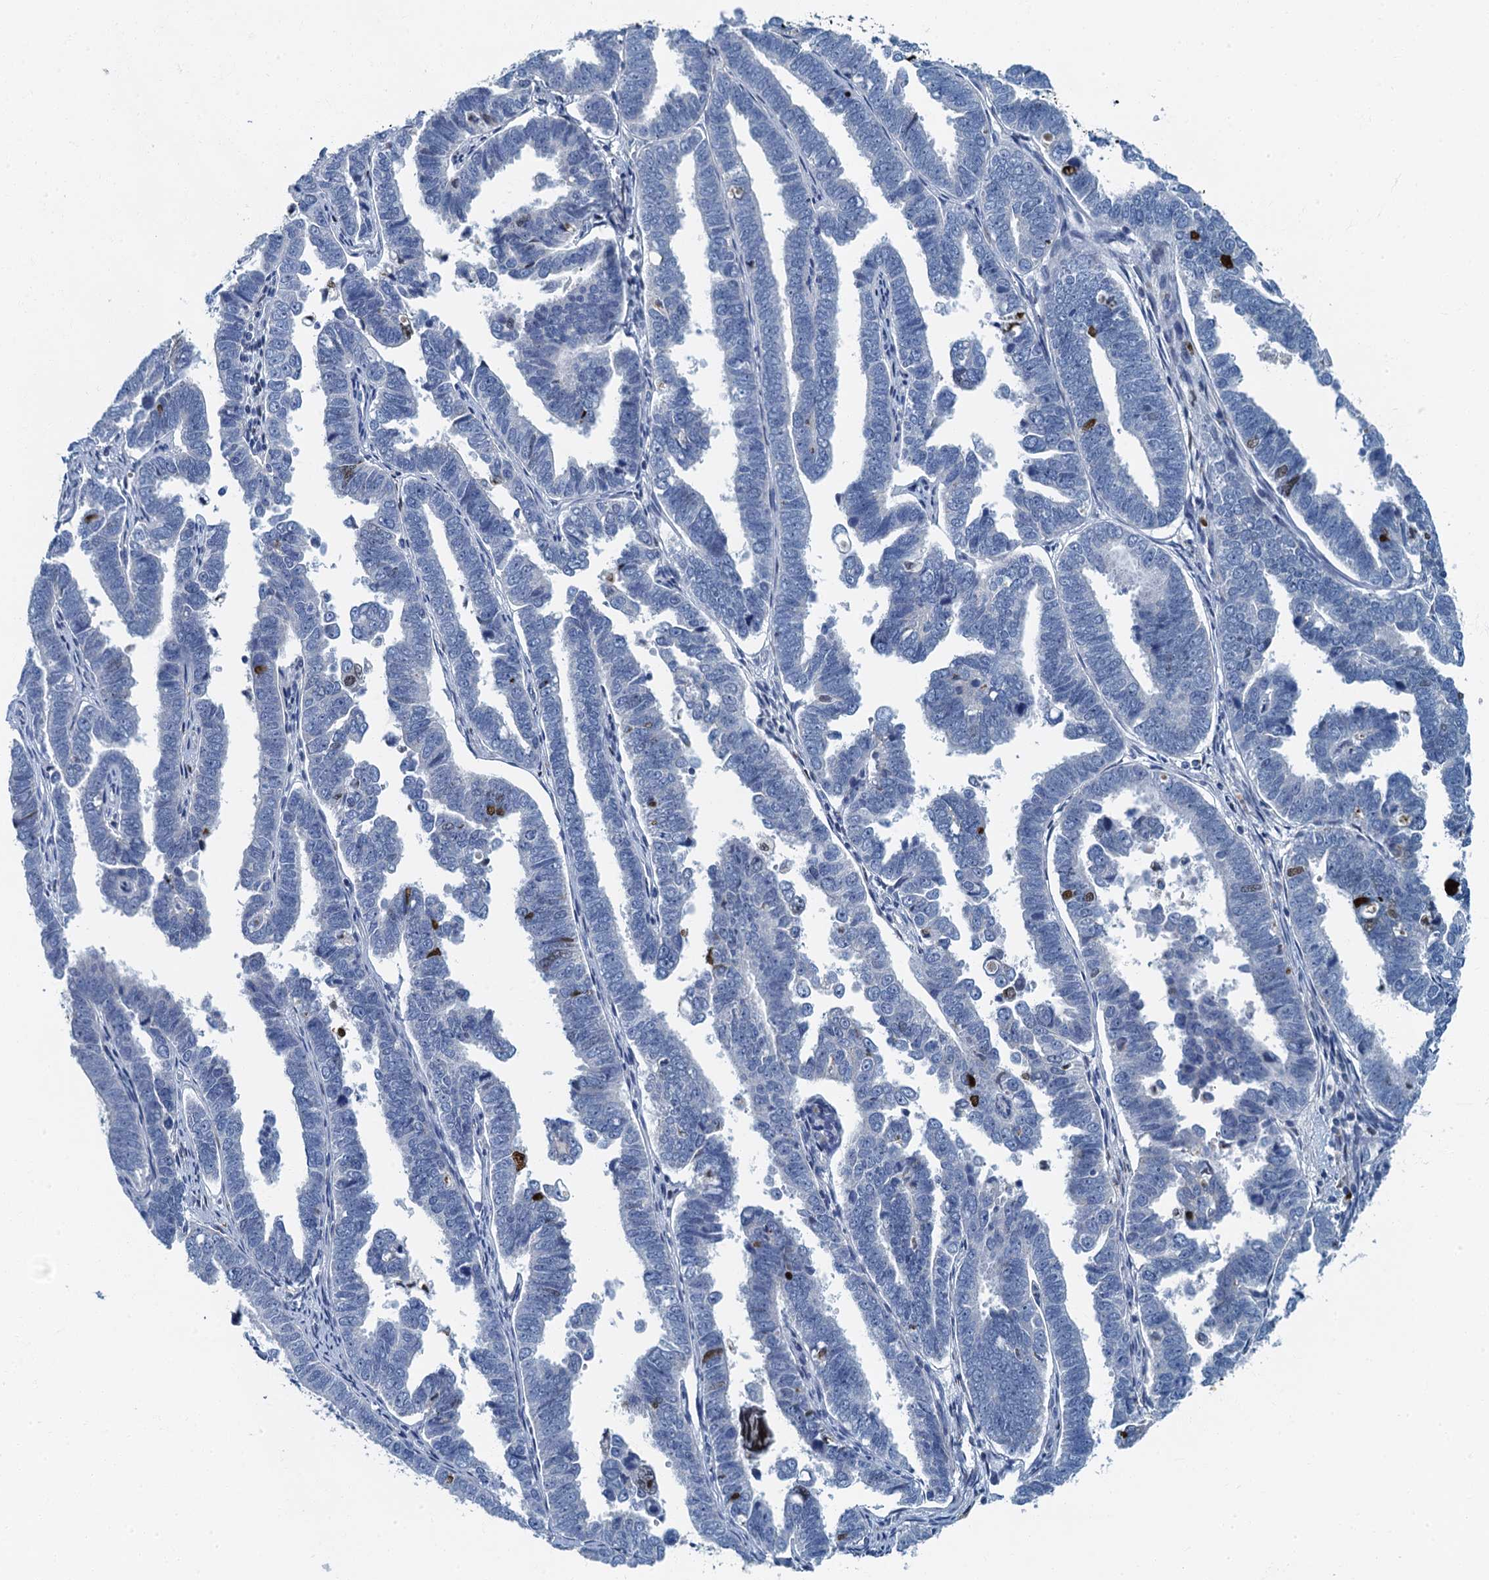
{"staining": {"intensity": "moderate", "quantity": "<25%", "location": "nuclear"}, "tissue": "endometrial cancer", "cell_type": "Tumor cells", "image_type": "cancer", "snomed": [{"axis": "morphology", "description": "Adenocarcinoma, NOS"}, {"axis": "topography", "description": "Endometrium"}], "caption": "Tumor cells exhibit low levels of moderate nuclear staining in about <25% of cells in human endometrial cancer.", "gene": "LYPD3", "patient": {"sex": "female", "age": 75}}